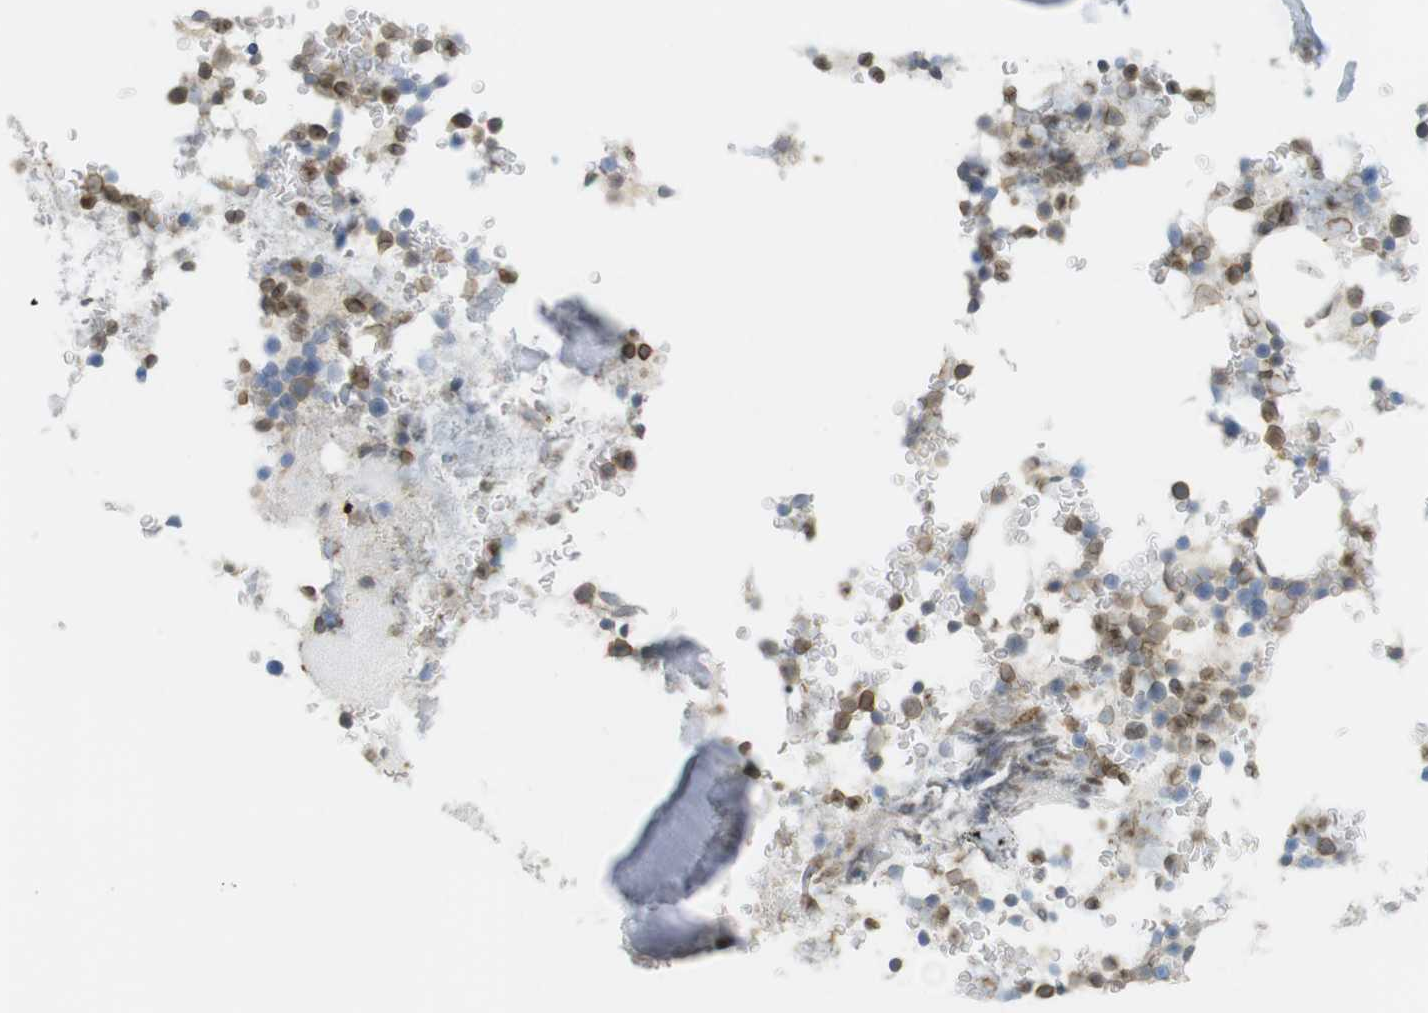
{"staining": {"intensity": "moderate", "quantity": "25%-75%", "location": "nuclear"}, "tissue": "bone marrow", "cell_type": "Hematopoietic cells", "image_type": "normal", "snomed": [{"axis": "morphology", "description": "Normal tissue, NOS"}, {"axis": "topography", "description": "Bone marrow"}], "caption": "Immunohistochemical staining of normal bone marrow demonstrates moderate nuclear protein positivity in approximately 25%-75% of hematopoietic cells.", "gene": "ARL6IP6", "patient": {"sex": "male"}}